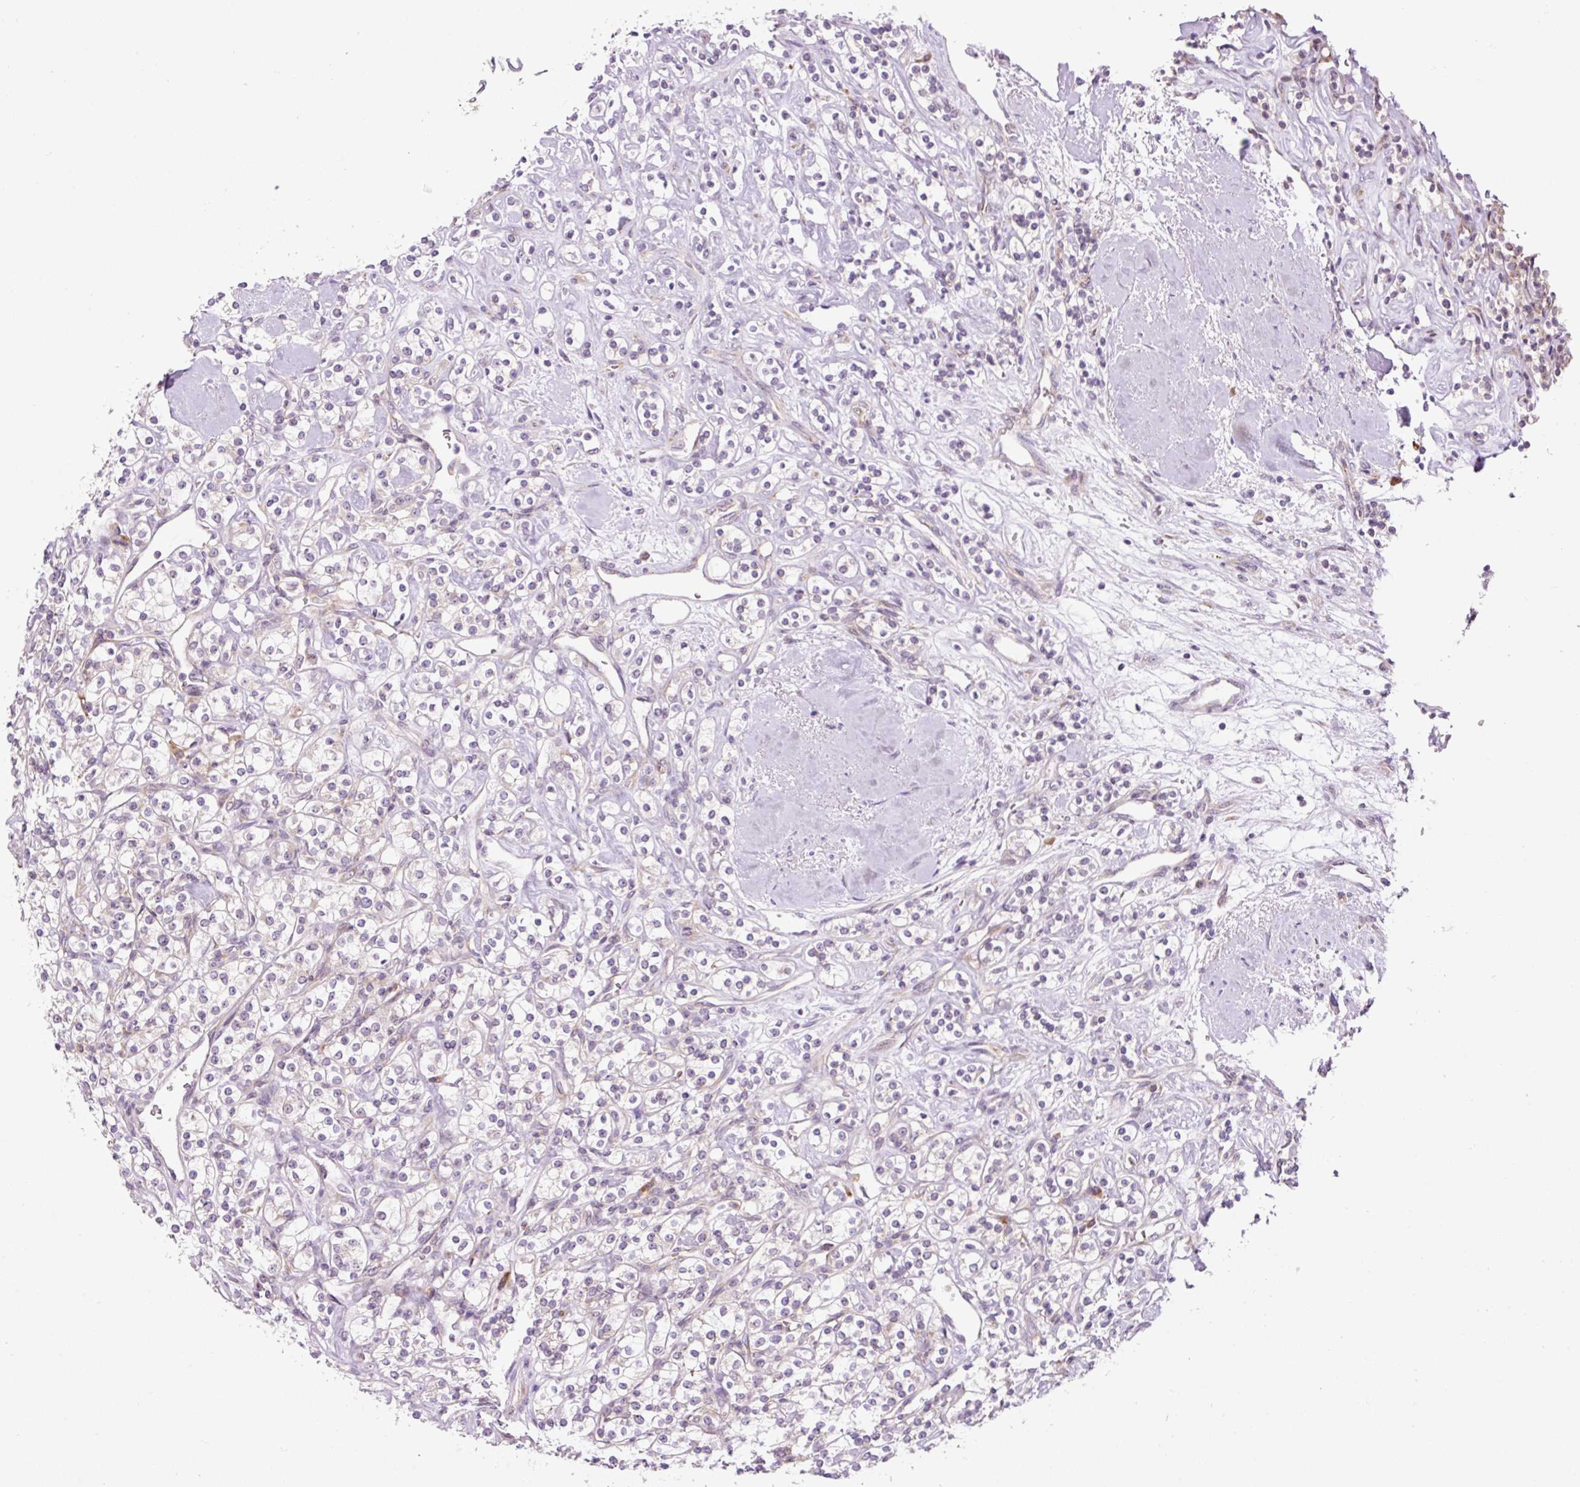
{"staining": {"intensity": "negative", "quantity": "none", "location": "none"}, "tissue": "renal cancer", "cell_type": "Tumor cells", "image_type": "cancer", "snomed": [{"axis": "morphology", "description": "Adenocarcinoma, NOS"}, {"axis": "topography", "description": "Kidney"}], "caption": "The micrograph reveals no staining of tumor cells in renal adenocarcinoma.", "gene": "RPL41", "patient": {"sex": "male", "age": 77}}